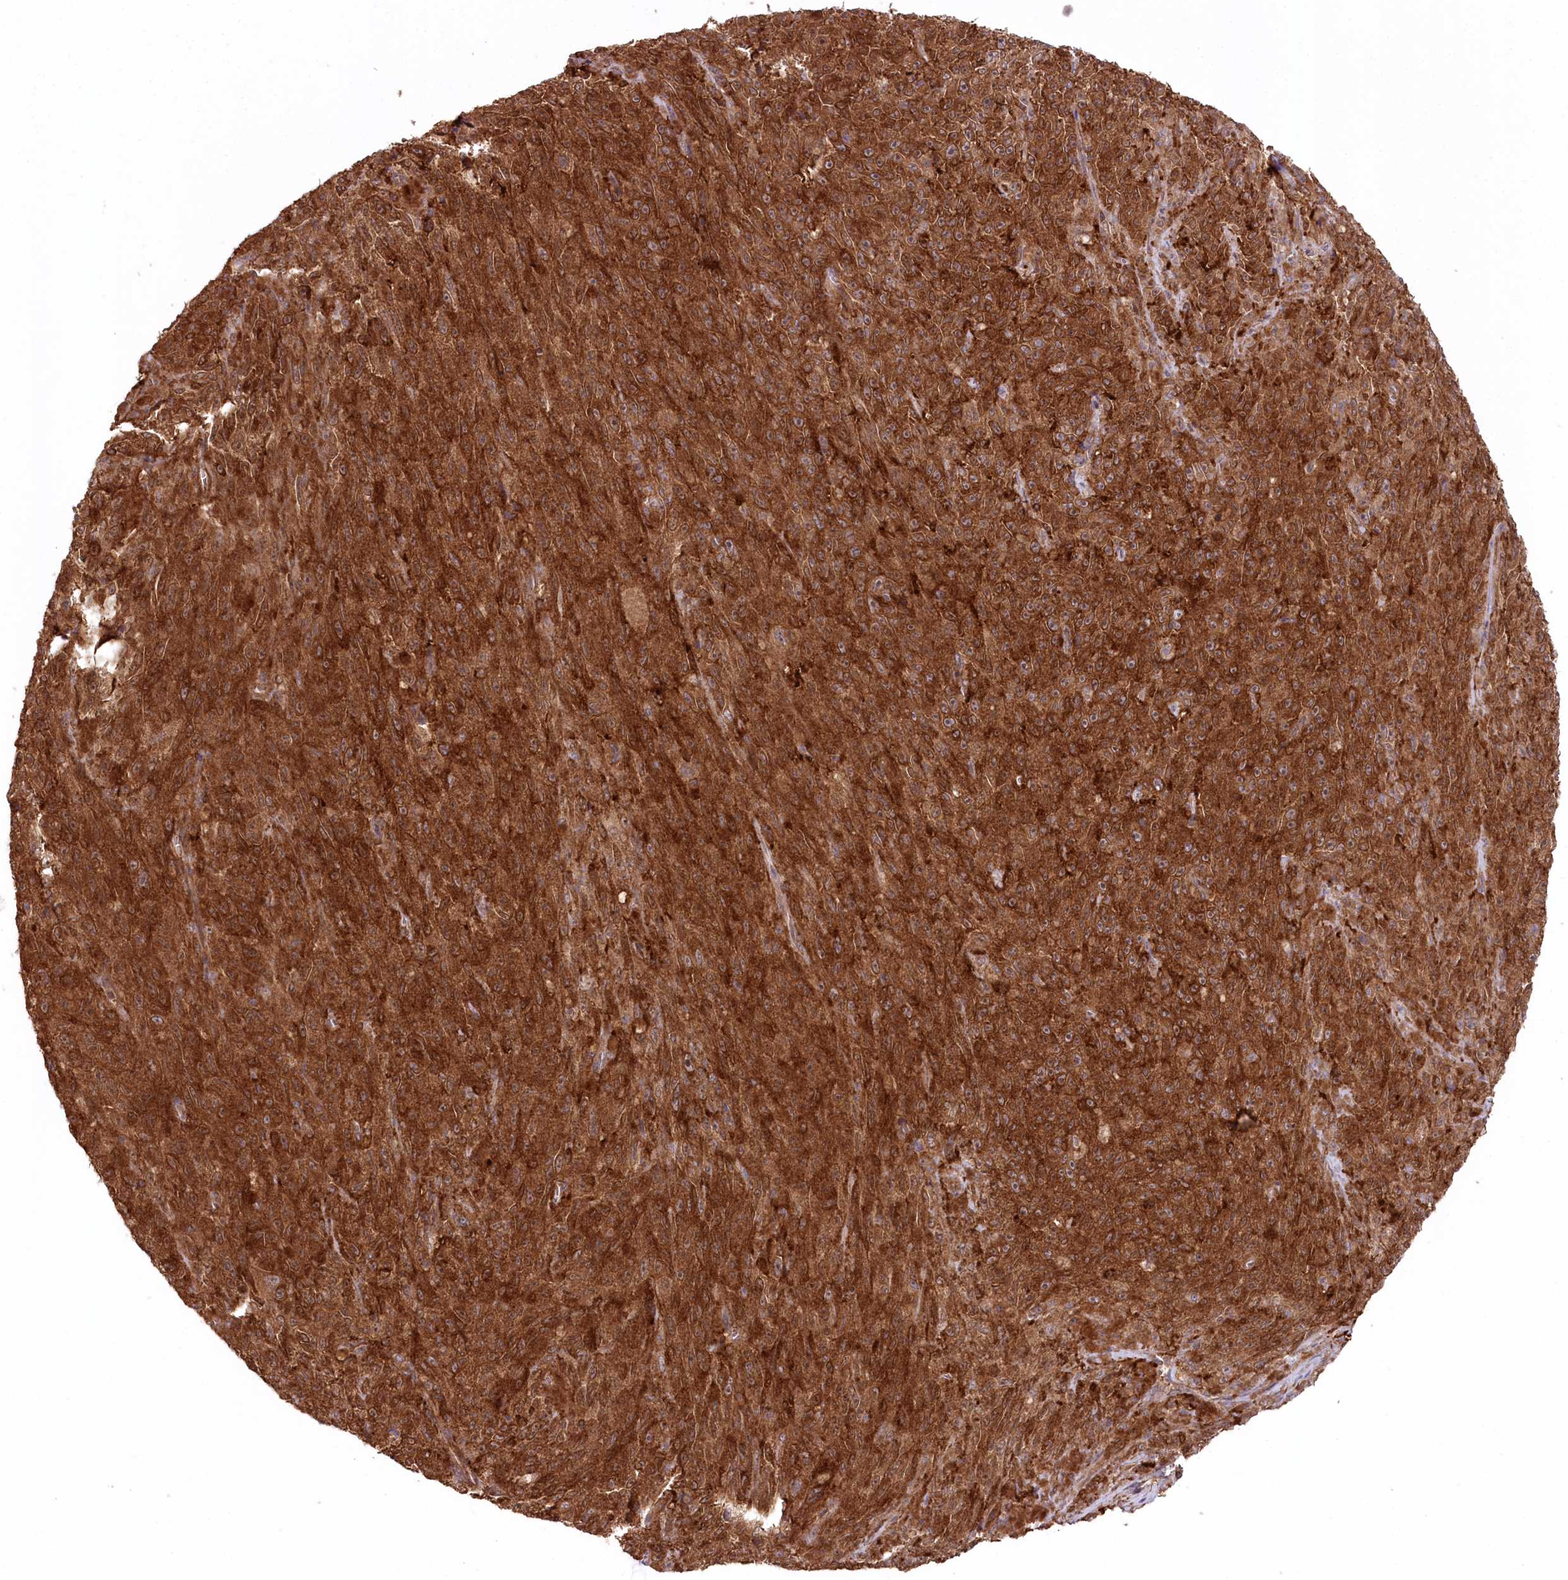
{"staining": {"intensity": "strong", "quantity": ">75%", "location": "cytoplasmic/membranous"}, "tissue": "melanoma", "cell_type": "Tumor cells", "image_type": "cancer", "snomed": [{"axis": "morphology", "description": "Malignant melanoma, NOS"}, {"axis": "topography", "description": "Skin"}], "caption": "IHC histopathology image of malignant melanoma stained for a protein (brown), which reveals high levels of strong cytoplasmic/membranous expression in approximately >75% of tumor cells.", "gene": "CCDC91", "patient": {"sex": "female", "age": 82}}